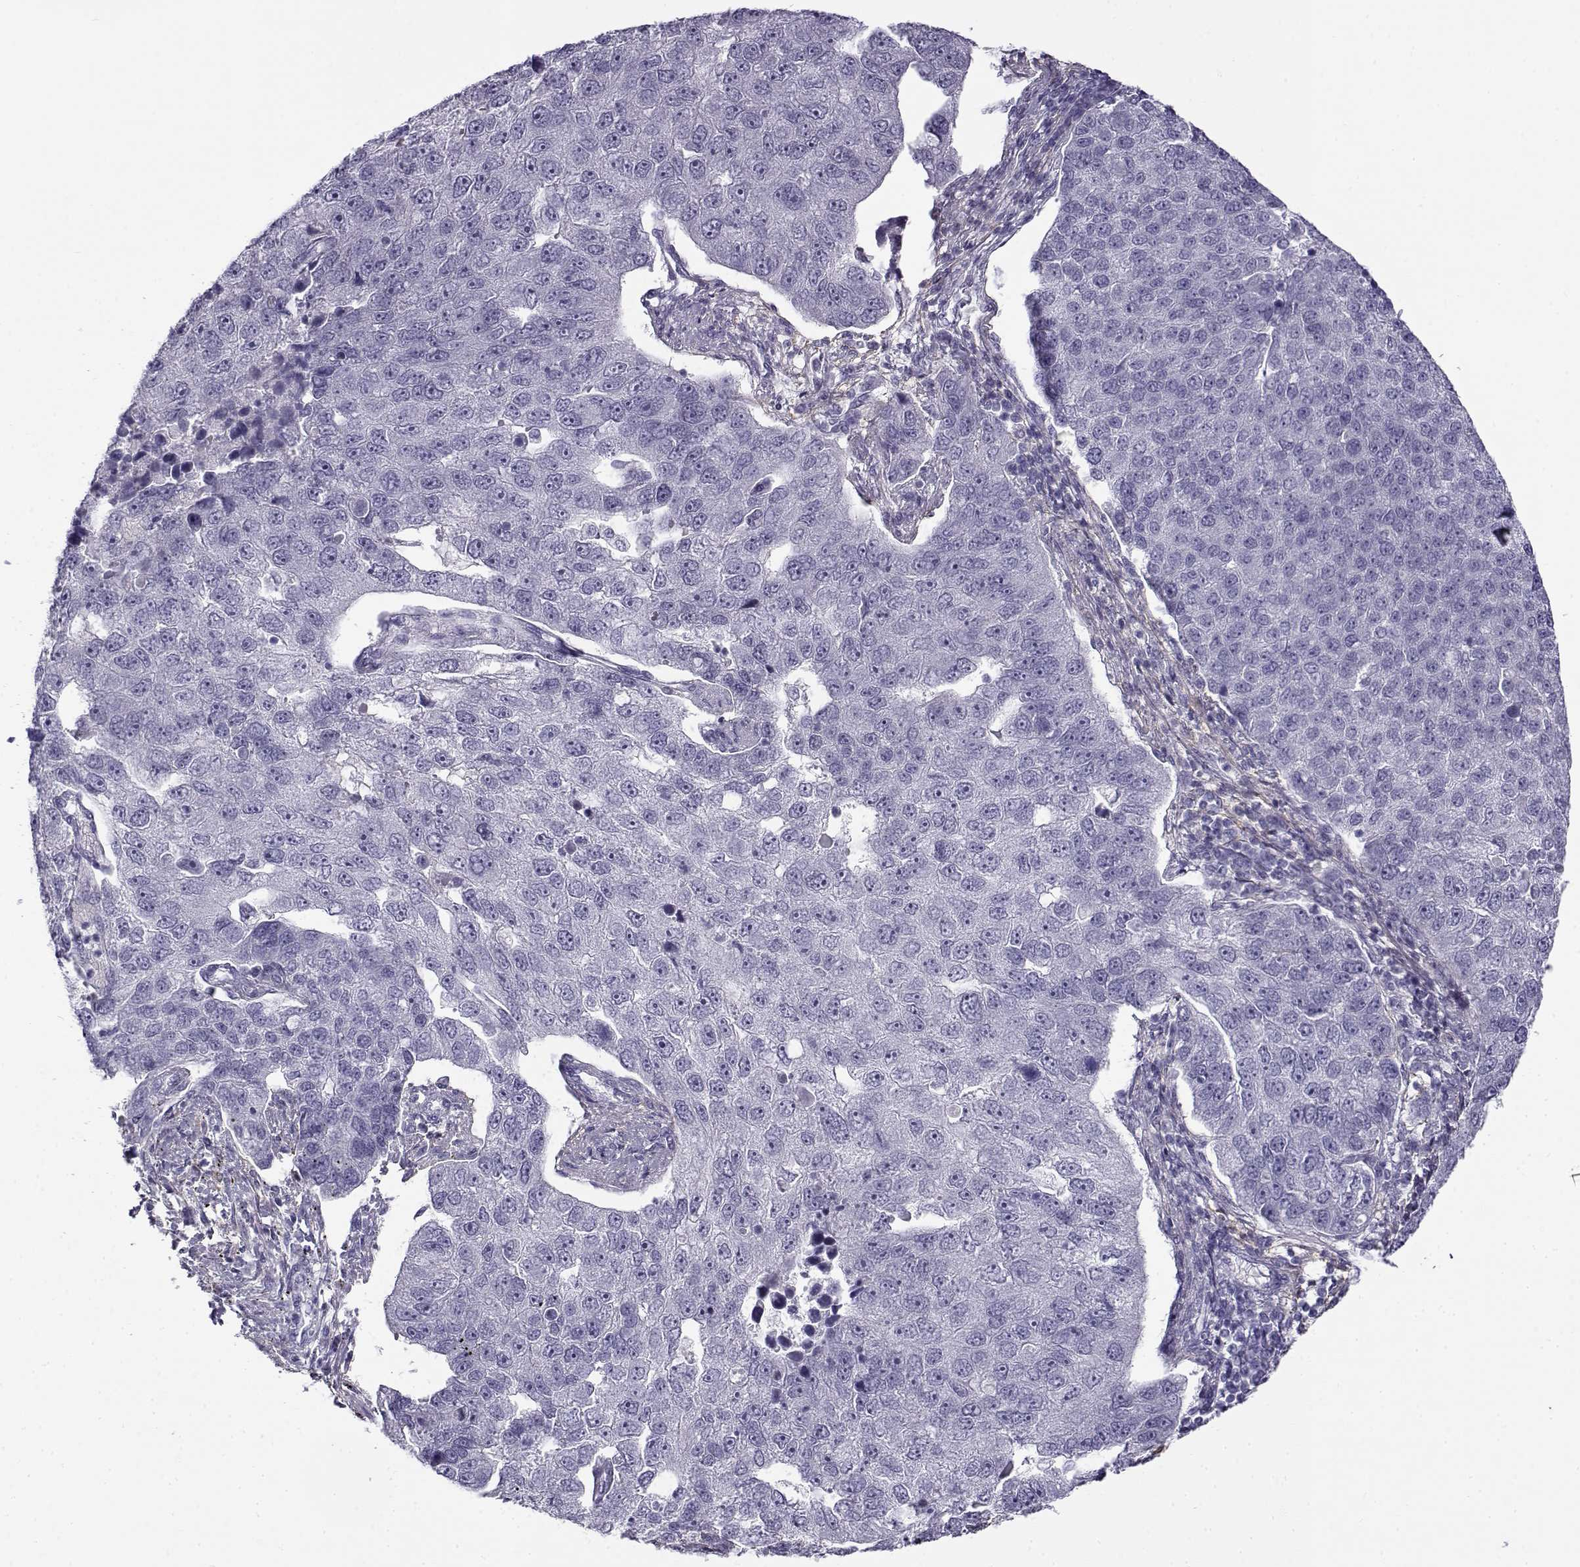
{"staining": {"intensity": "negative", "quantity": "none", "location": "none"}, "tissue": "pancreatic cancer", "cell_type": "Tumor cells", "image_type": "cancer", "snomed": [{"axis": "morphology", "description": "Adenocarcinoma, NOS"}, {"axis": "topography", "description": "Pancreas"}], "caption": "The IHC histopathology image has no significant staining in tumor cells of pancreatic cancer tissue. (Stains: DAB IHC with hematoxylin counter stain, Microscopy: brightfield microscopy at high magnification).", "gene": "GTSF1L", "patient": {"sex": "female", "age": 61}}